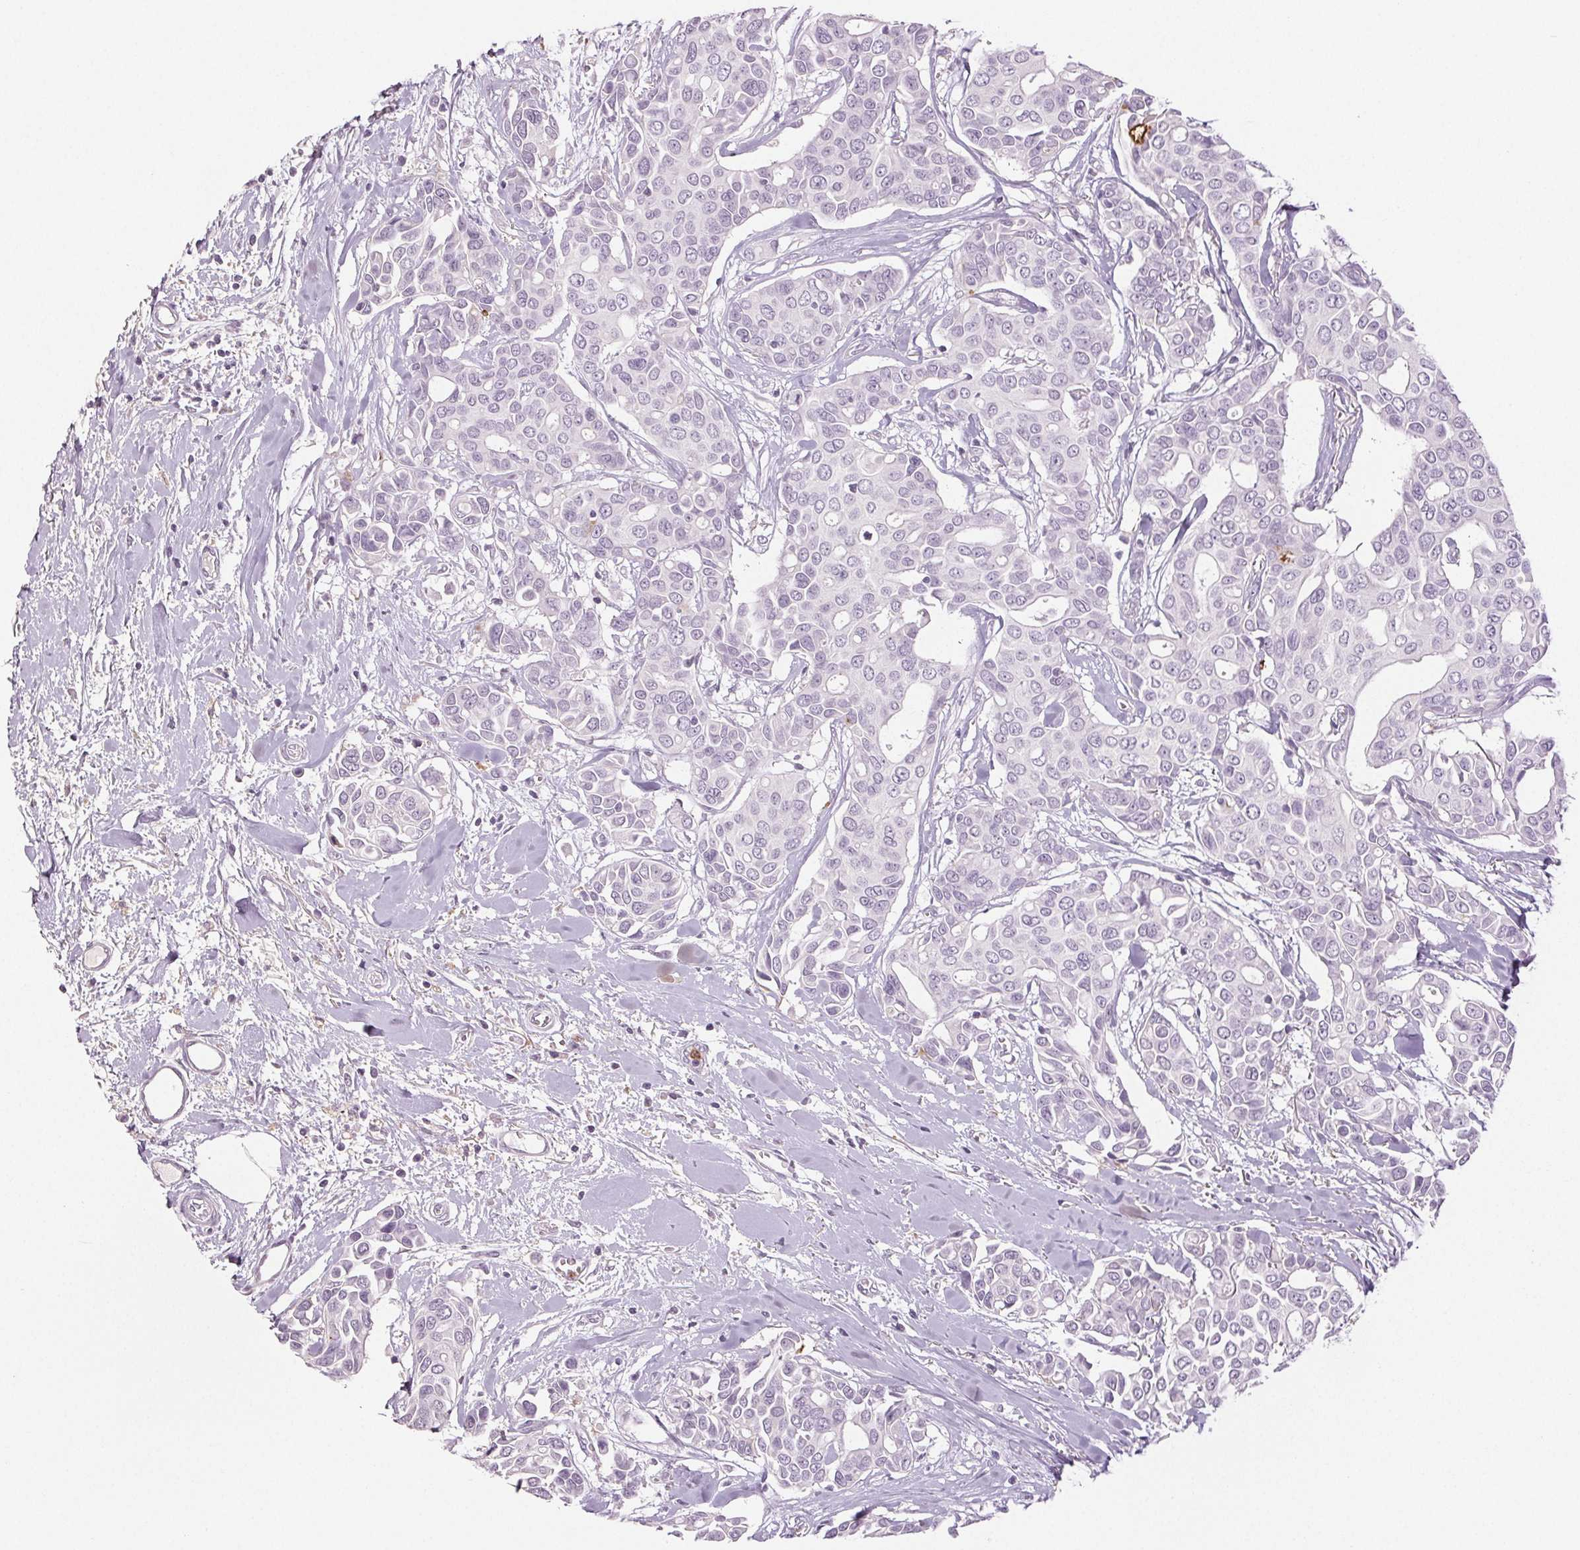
{"staining": {"intensity": "negative", "quantity": "none", "location": "none"}, "tissue": "breast cancer", "cell_type": "Tumor cells", "image_type": "cancer", "snomed": [{"axis": "morphology", "description": "Duct carcinoma"}, {"axis": "topography", "description": "Breast"}], "caption": "Protein analysis of breast cancer displays no significant staining in tumor cells. (DAB immunohistochemistry (IHC) with hematoxylin counter stain).", "gene": "LTF", "patient": {"sex": "female", "age": 54}}